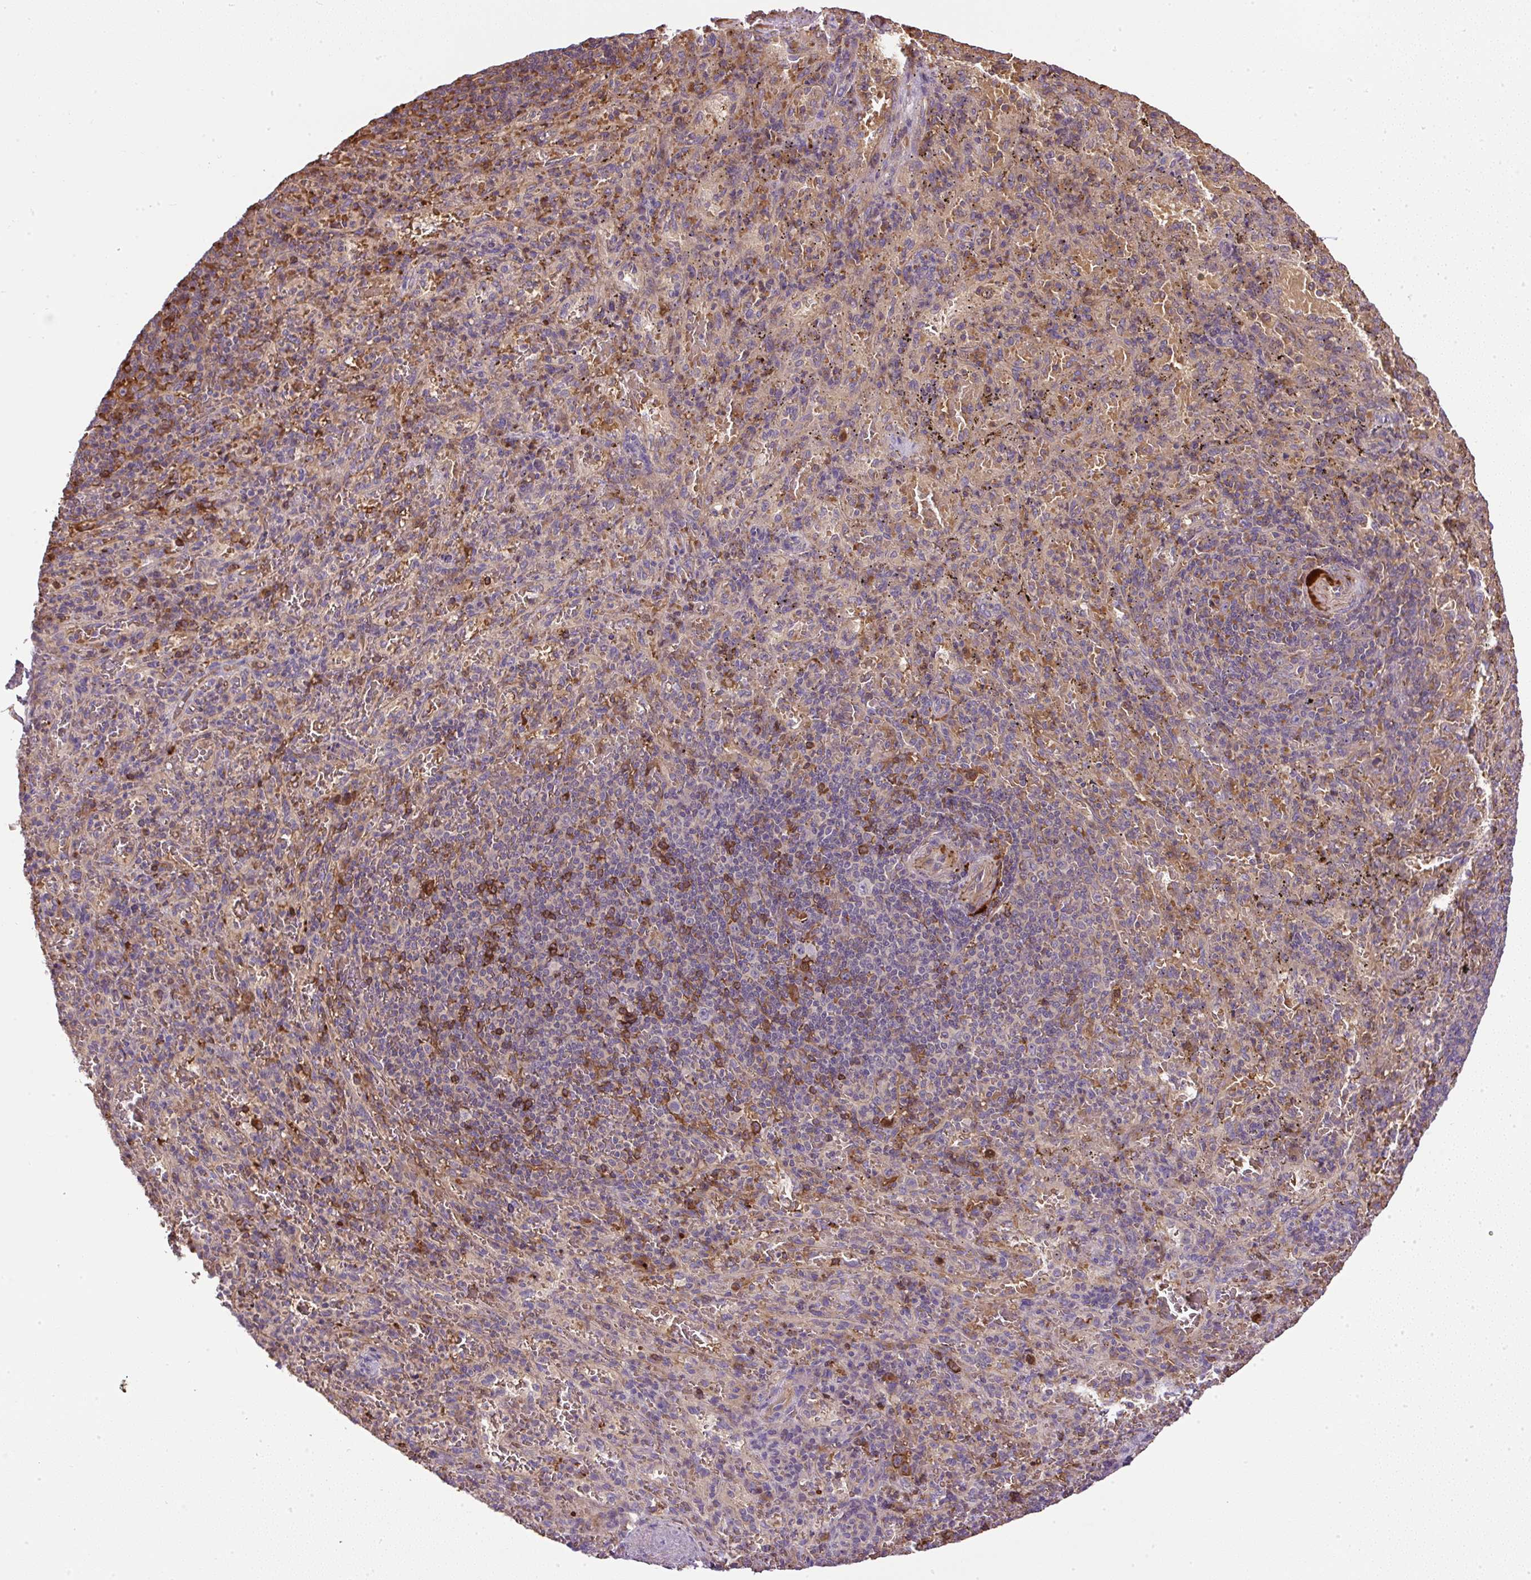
{"staining": {"intensity": "strong", "quantity": "<25%", "location": "cytoplasmic/membranous"}, "tissue": "spleen", "cell_type": "Cells in red pulp", "image_type": "normal", "snomed": [{"axis": "morphology", "description": "Normal tissue, NOS"}, {"axis": "topography", "description": "Spleen"}], "caption": "A micrograph showing strong cytoplasmic/membranous positivity in about <25% of cells in red pulp in normal spleen, as visualized by brown immunohistochemical staining.", "gene": "CXCL13", "patient": {"sex": "male", "age": 57}}